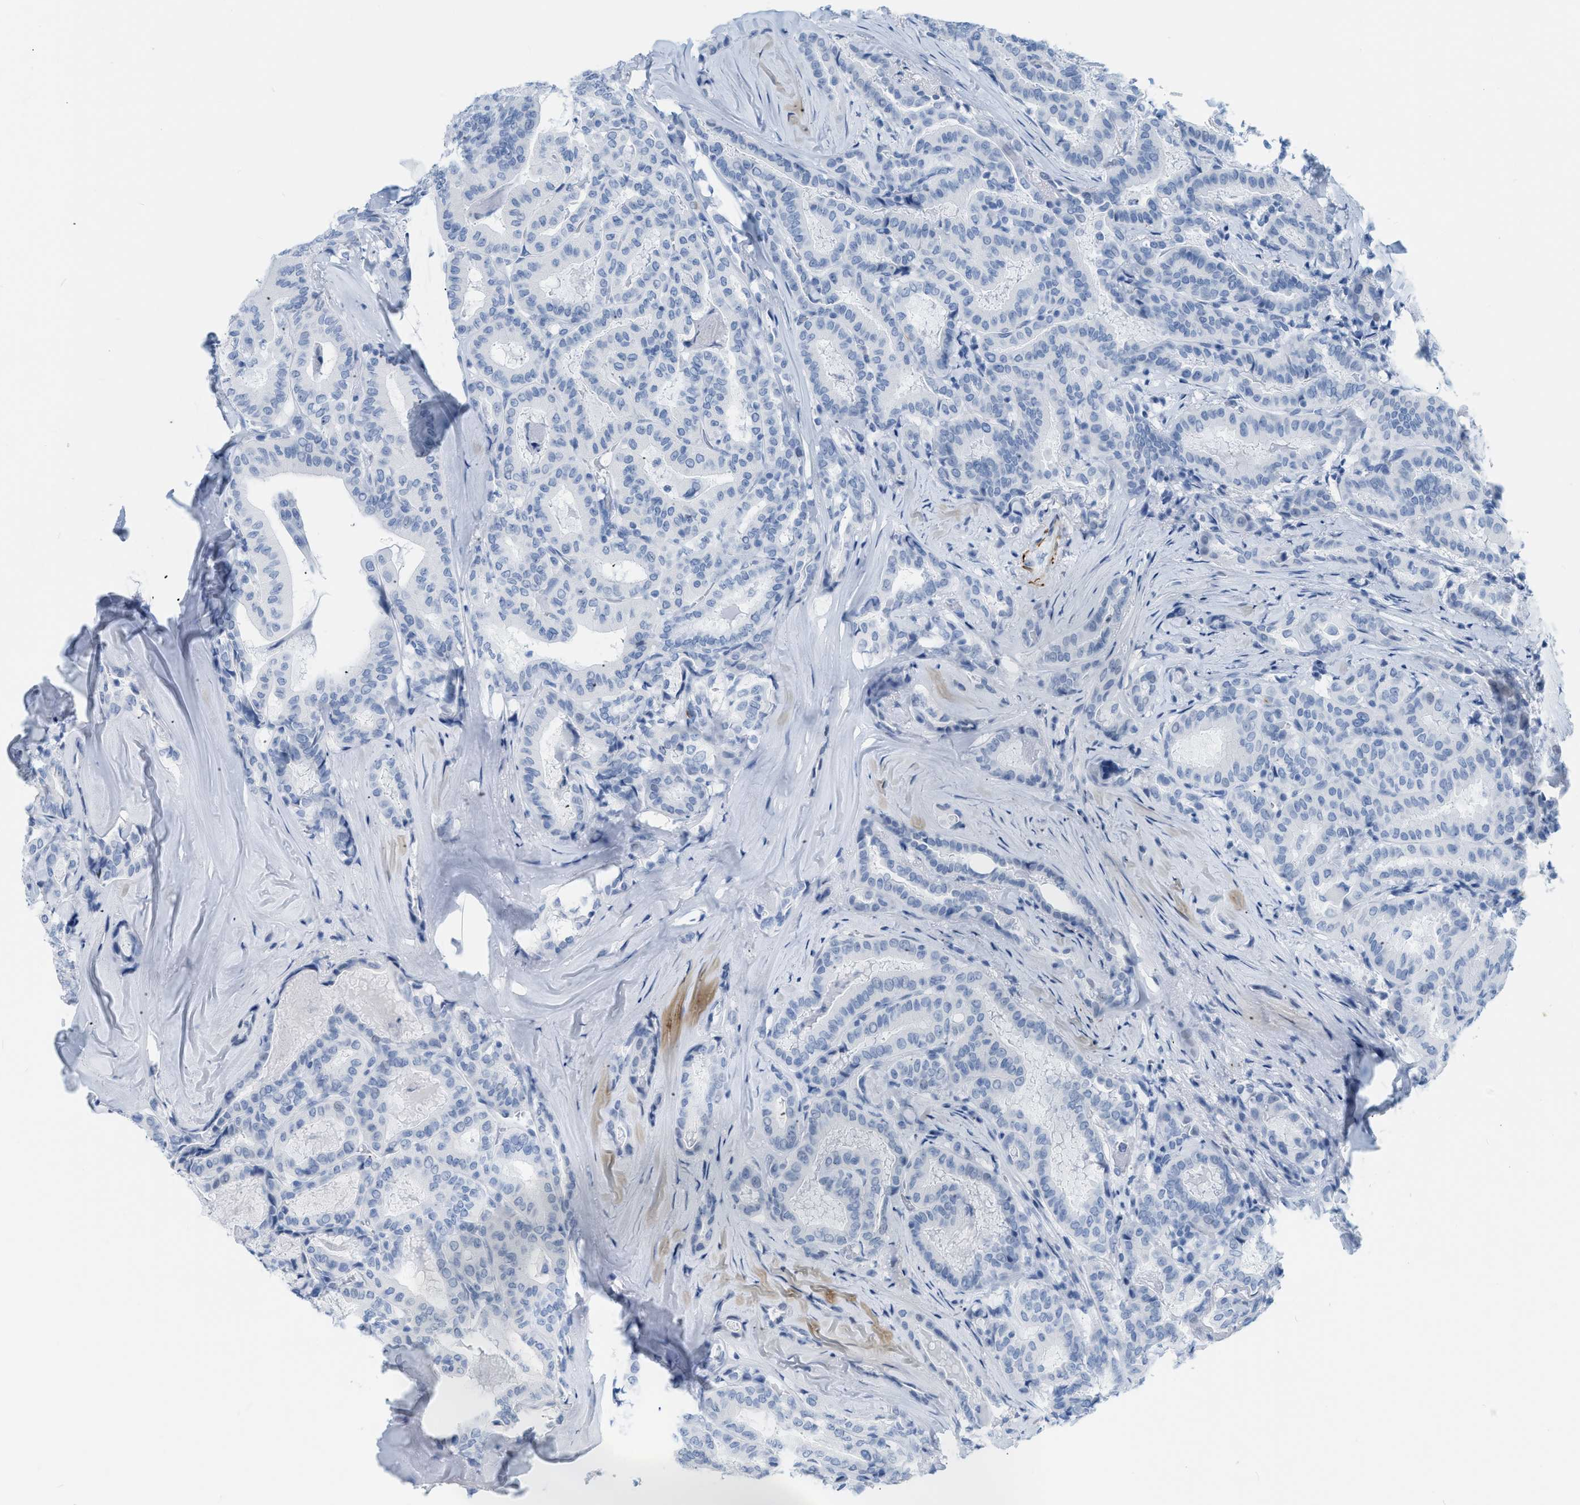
{"staining": {"intensity": "negative", "quantity": "none", "location": "none"}, "tissue": "thyroid cancer", "cell_type": "Tumor cells", "image_type": "cancer", "snomed": [{"axis": "morphology", "description": "Papillary adenocarcinoma, NOS"}, {"axis": "topography", "description": "Thyroid gland"}], "caption": "DAB (3,3'-diaminobenzidine) immunohistochemical staining of human papillary adenocarcinoma (thyroid) displays no significant staining in tumor cells.", "gene": "DES", "patient": {"sex": "female", "age": 42}}